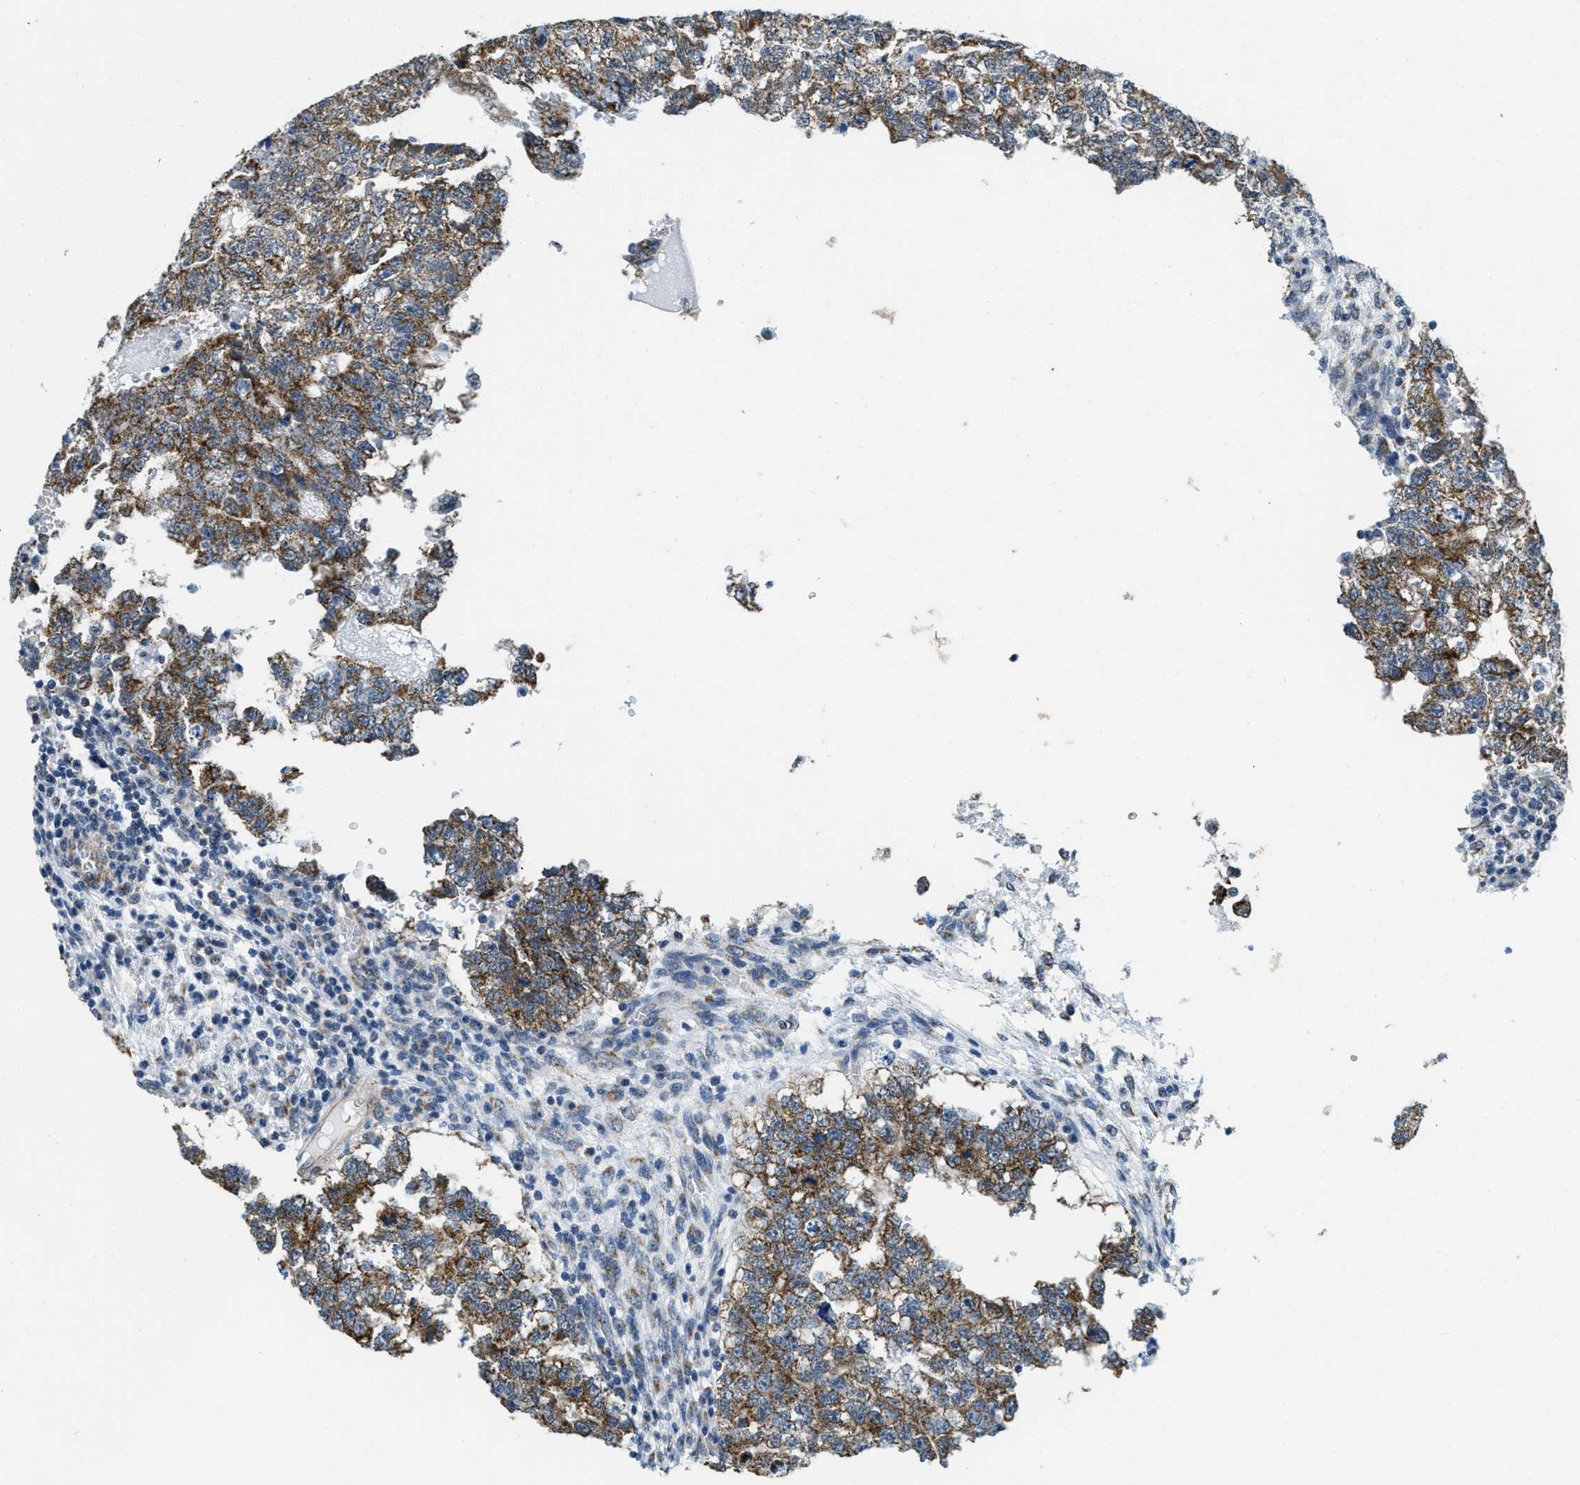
{"staining": {"intensity": "moderate", "quantity": ">75%", "location": "cytoplasmic/membranous"}, "tissue": "testis cancer", "cell_type": "Tumor cells", "image_type": "cancer", "snomed": [{"axis": "morphology", "description": "Seminoma, NOS"}, {"axis": "morphology", "description": "Carcinoma, Embryonal, NOS"}, {"axis": "topography", "description": "Testis"}], "caption": "Protein staining reveals moderate cytoplasmic/membranous staining in about >75% of tumor cells in testis seminoma.", "gene": "TOMM70", "patient": {"sex": "male", "age": 38}}